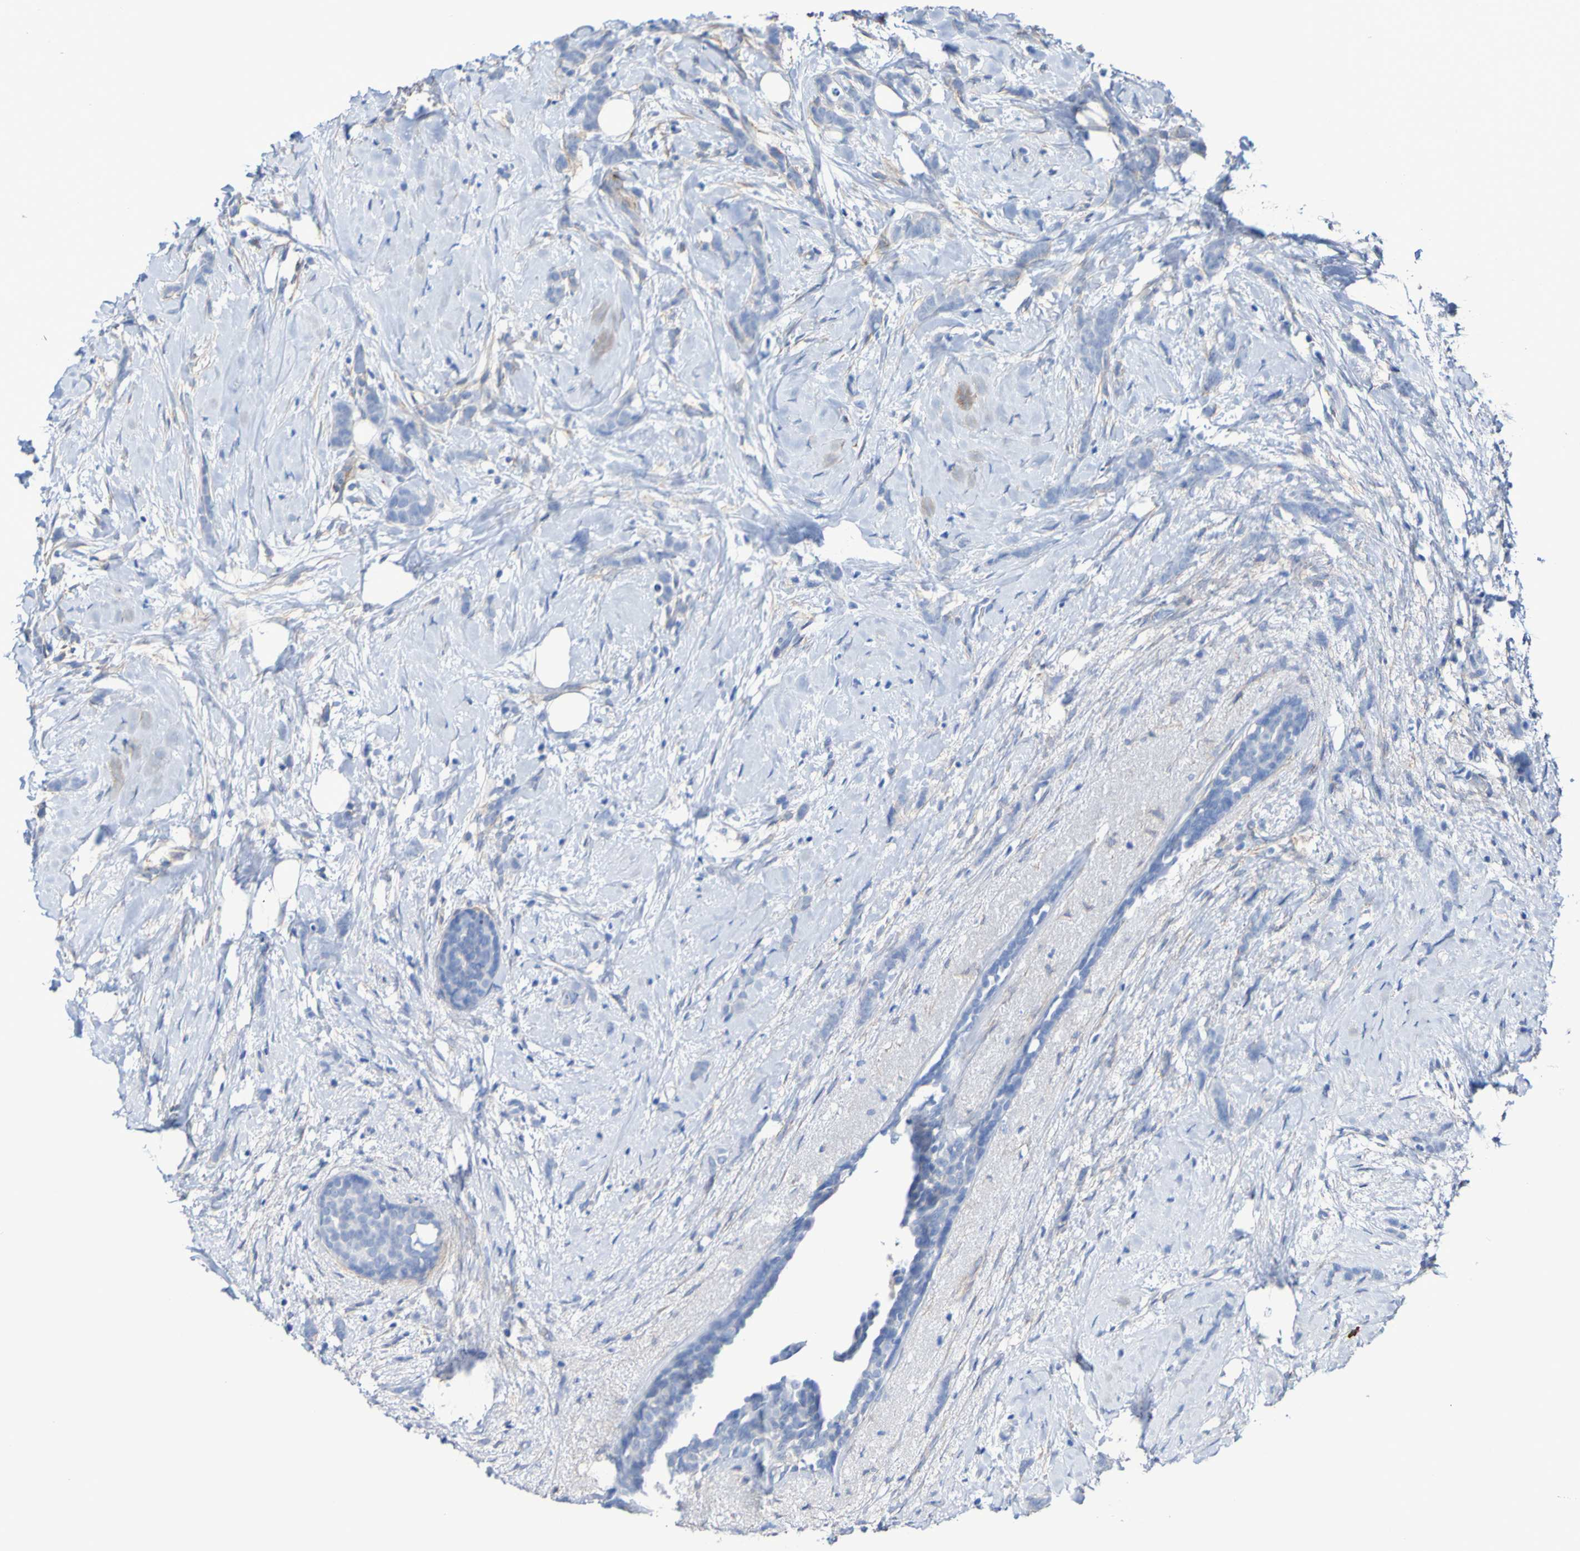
{"staining": {"intensity": "negative", "quantity": "none", "location": "none"}, "tissue": "breast cancer", "cell_type": "Tumor cells", "image_type": "cancer", "snomed": [{"axis": "morphology", "description": "Lobular carcinoma, in situ"}, {"axis": "morphology", "description": "Lobular carcinoma"}, {"axis": "topography", "description": "Breast"}], "caption": "The micrograph exhibits no staining of tumor cells in breast cancer.", "gene": "SGCB", "patient": {"sex": "female", "age": 41}}